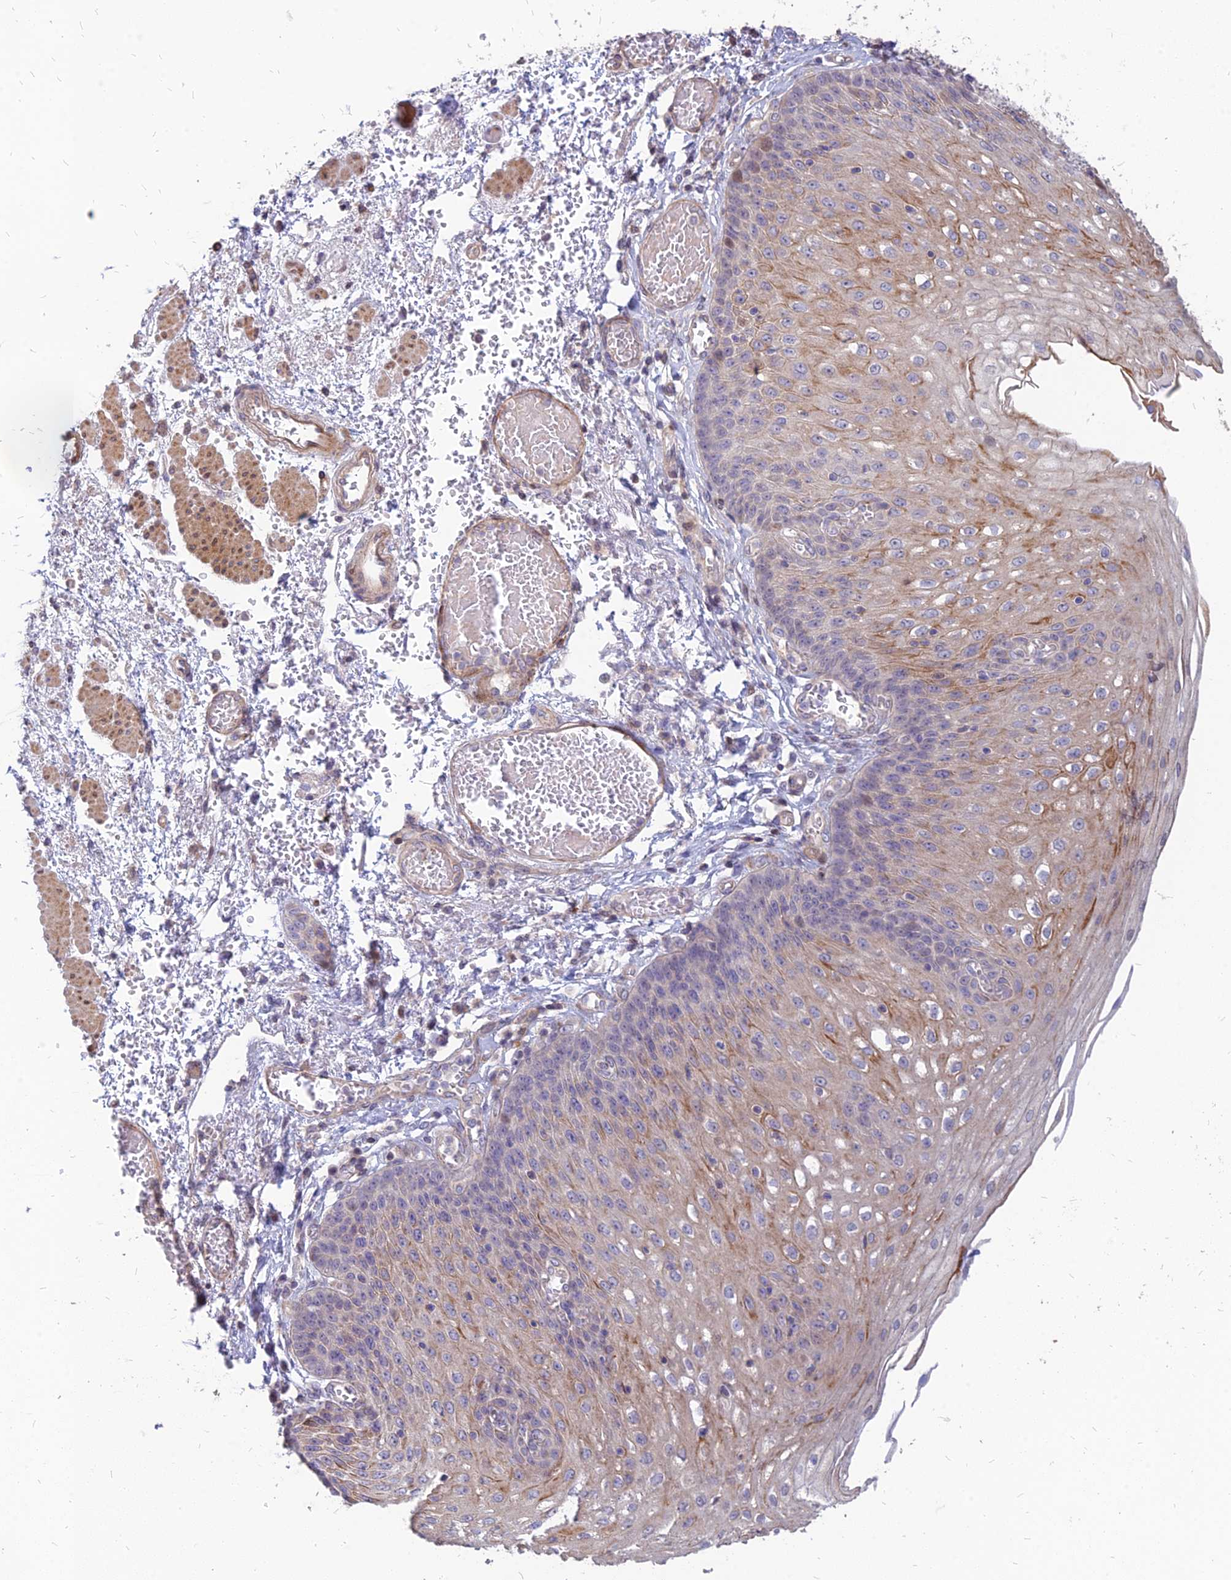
{"staining": {"intensity": "moderate", "quantity": "25%-75%", "location": "cytoplasmic/membranous"}, "tissue": "esophagus", "cell_type": "Squamous epithelial cells", "image_type": "normal", "snomed": [{"axis": "morphology", "description": "Normal tissue, NOS"}, {"axis": "topography", "description": "Esophagus"}], "caption": "Human esophagus stained with a brown dye shows moderate cytoplasmic/membranous positive positivity in about 25%-75% of squamous epithelial cells.", "gene": "ST3GAL6", "patient": {"sex": "male", "age": 81}}